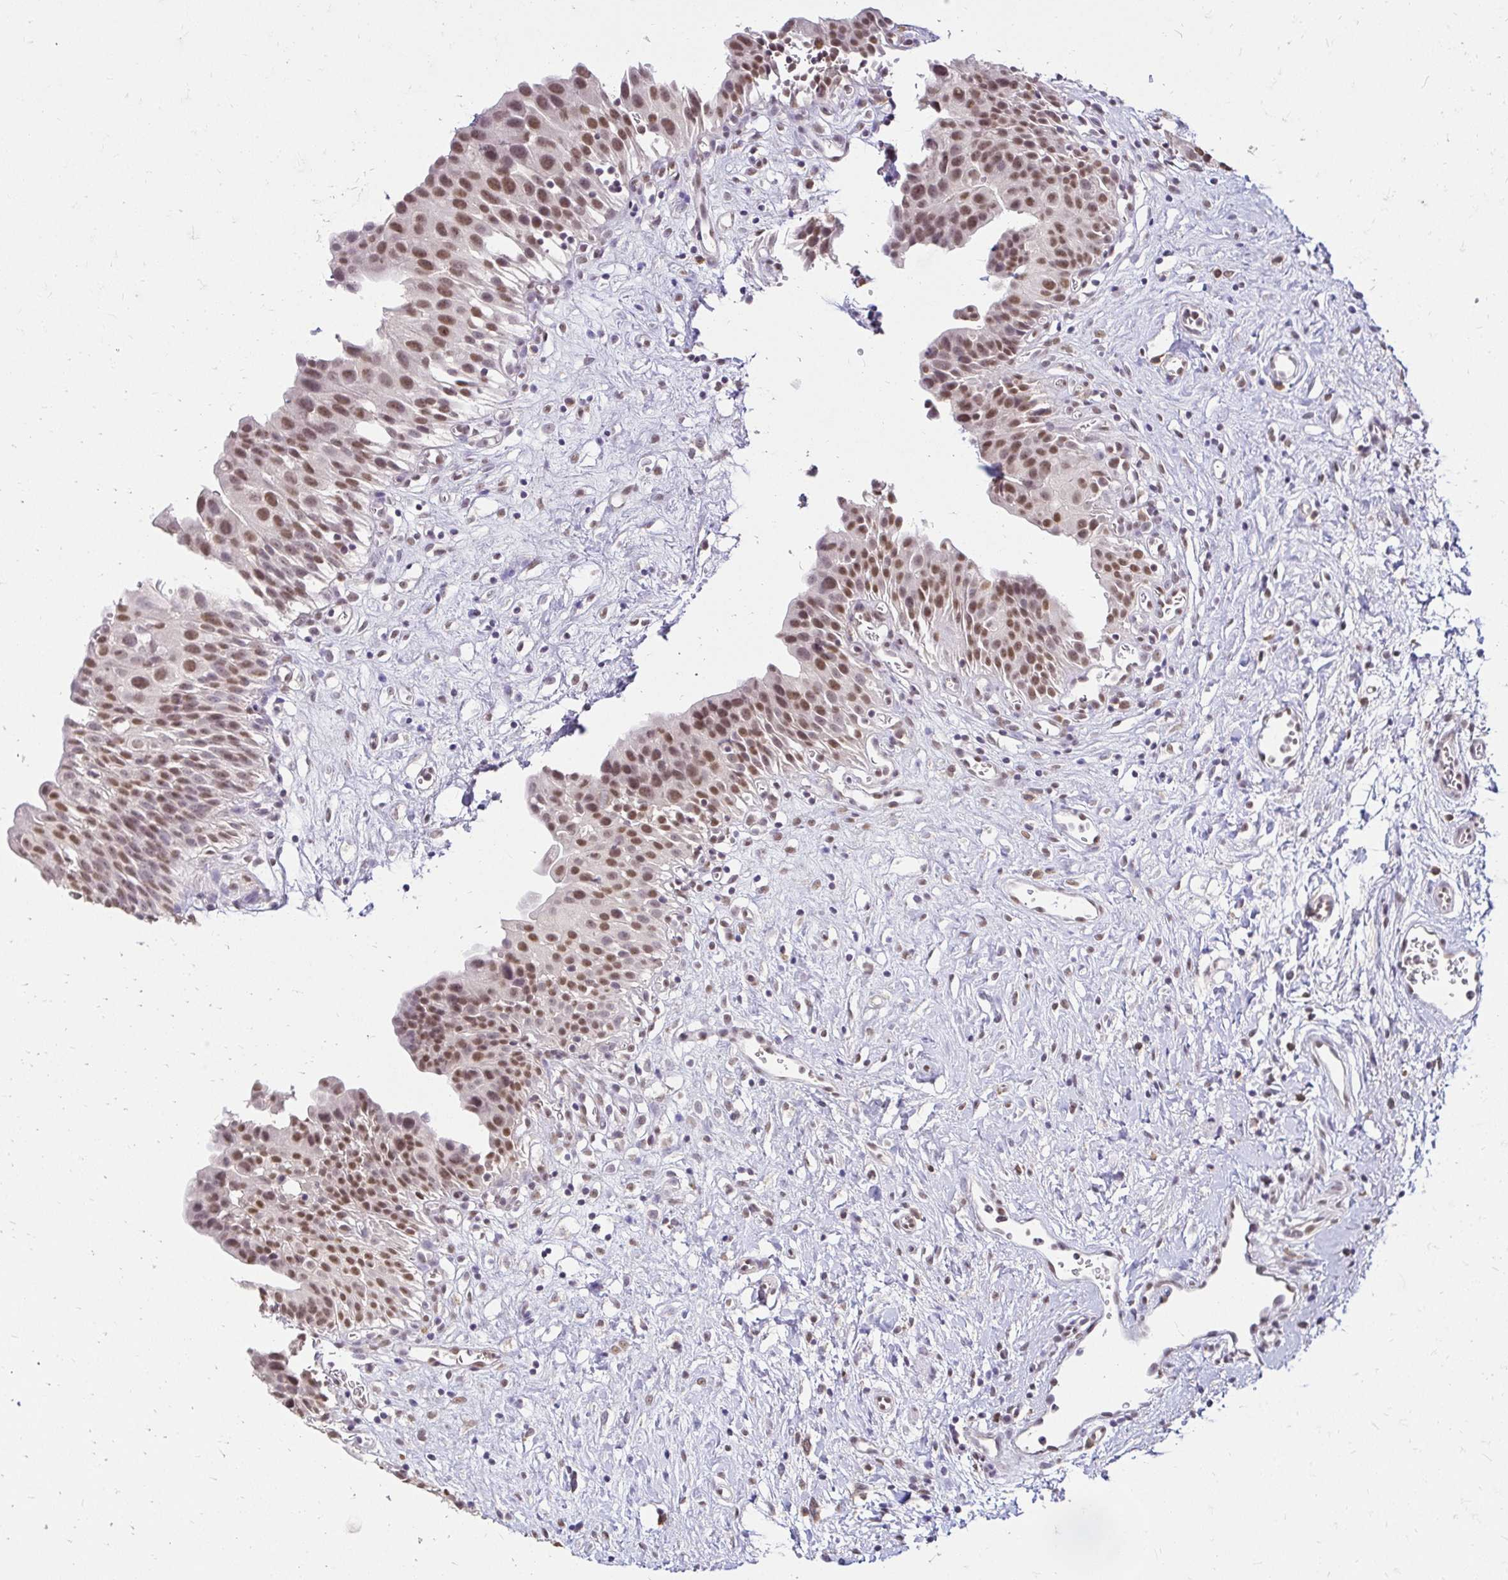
{"staining": {"intensity": "moderate", "quantity": ">75%", "location": "nuclear"}, "tissue": "urinary bladder", "cell_type": "Urothelial cells", "image_type": "normal", "snomed": [{"axis": "morphology", "description": "Normal tissue, NOS"}, {"axis": "topography", "description": "Urinary bladder"}], "caption": "Protein staining reveals moderate nuclear expression in approximately >75% of urothelial cells in normal urinary bladder.", "gene": "RIMS4", "patient": {"sex": "male", "age": 51}}